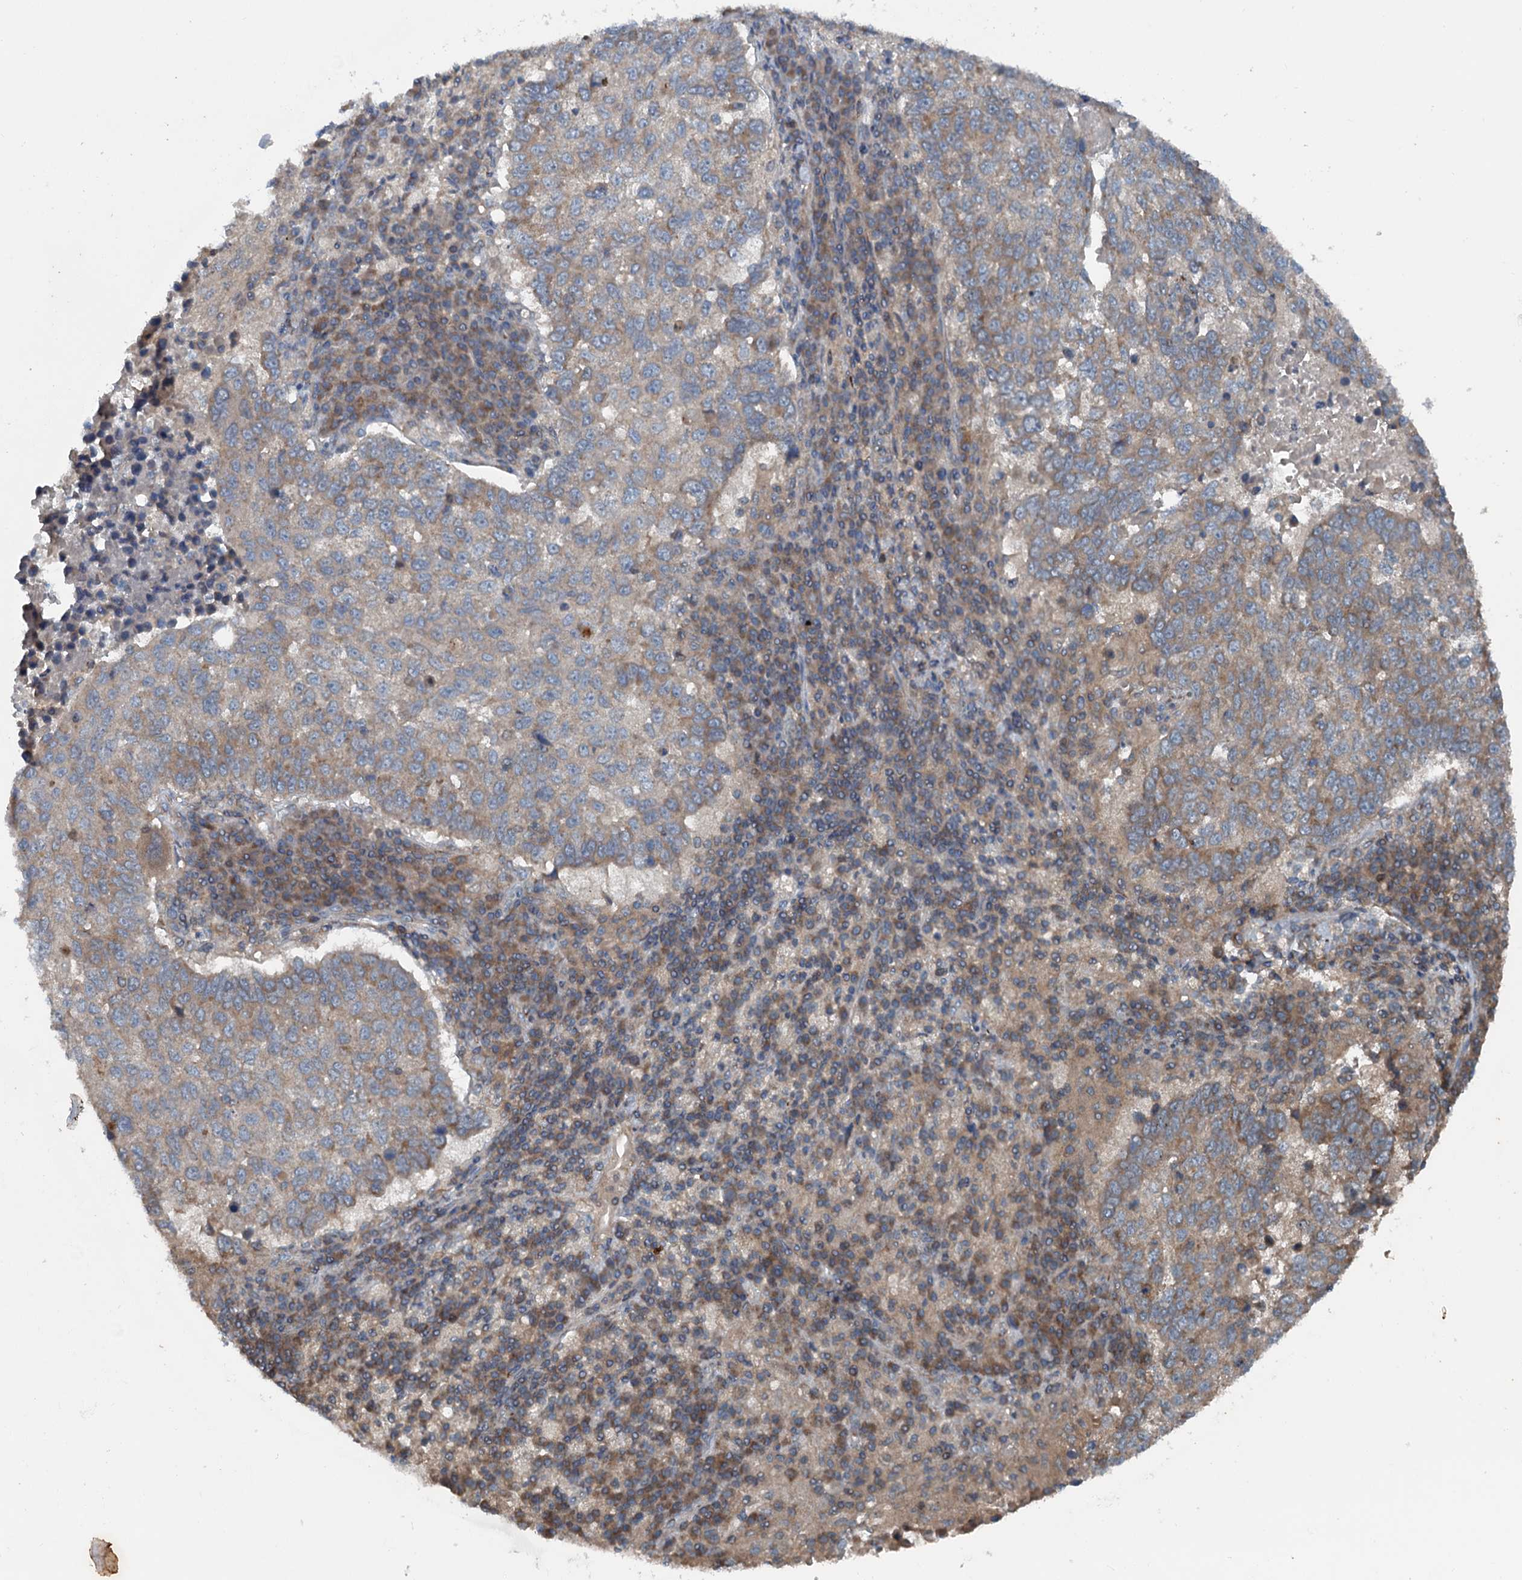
{"staining": {"intensity": "moderate", "quantity": "25%-75%", "location": "cytoplasmic/membranous"}, "tissue": "lung cancer", "cell_type": "Tumor cells", "image_type": "cancer", "snomed": [{"axis": "morphology", "description": "Squamous cell carcinoma, NOS"}, {"axis": "topography", "description": "Lung"}], "caption": "Moderate cytoplasmic/membranous protein expression is appreciated in approximately 25%-75% of tumor cells in lung cancer.", "gene": "TEDC1", "patient": {"sex": "male", "age": 73}}